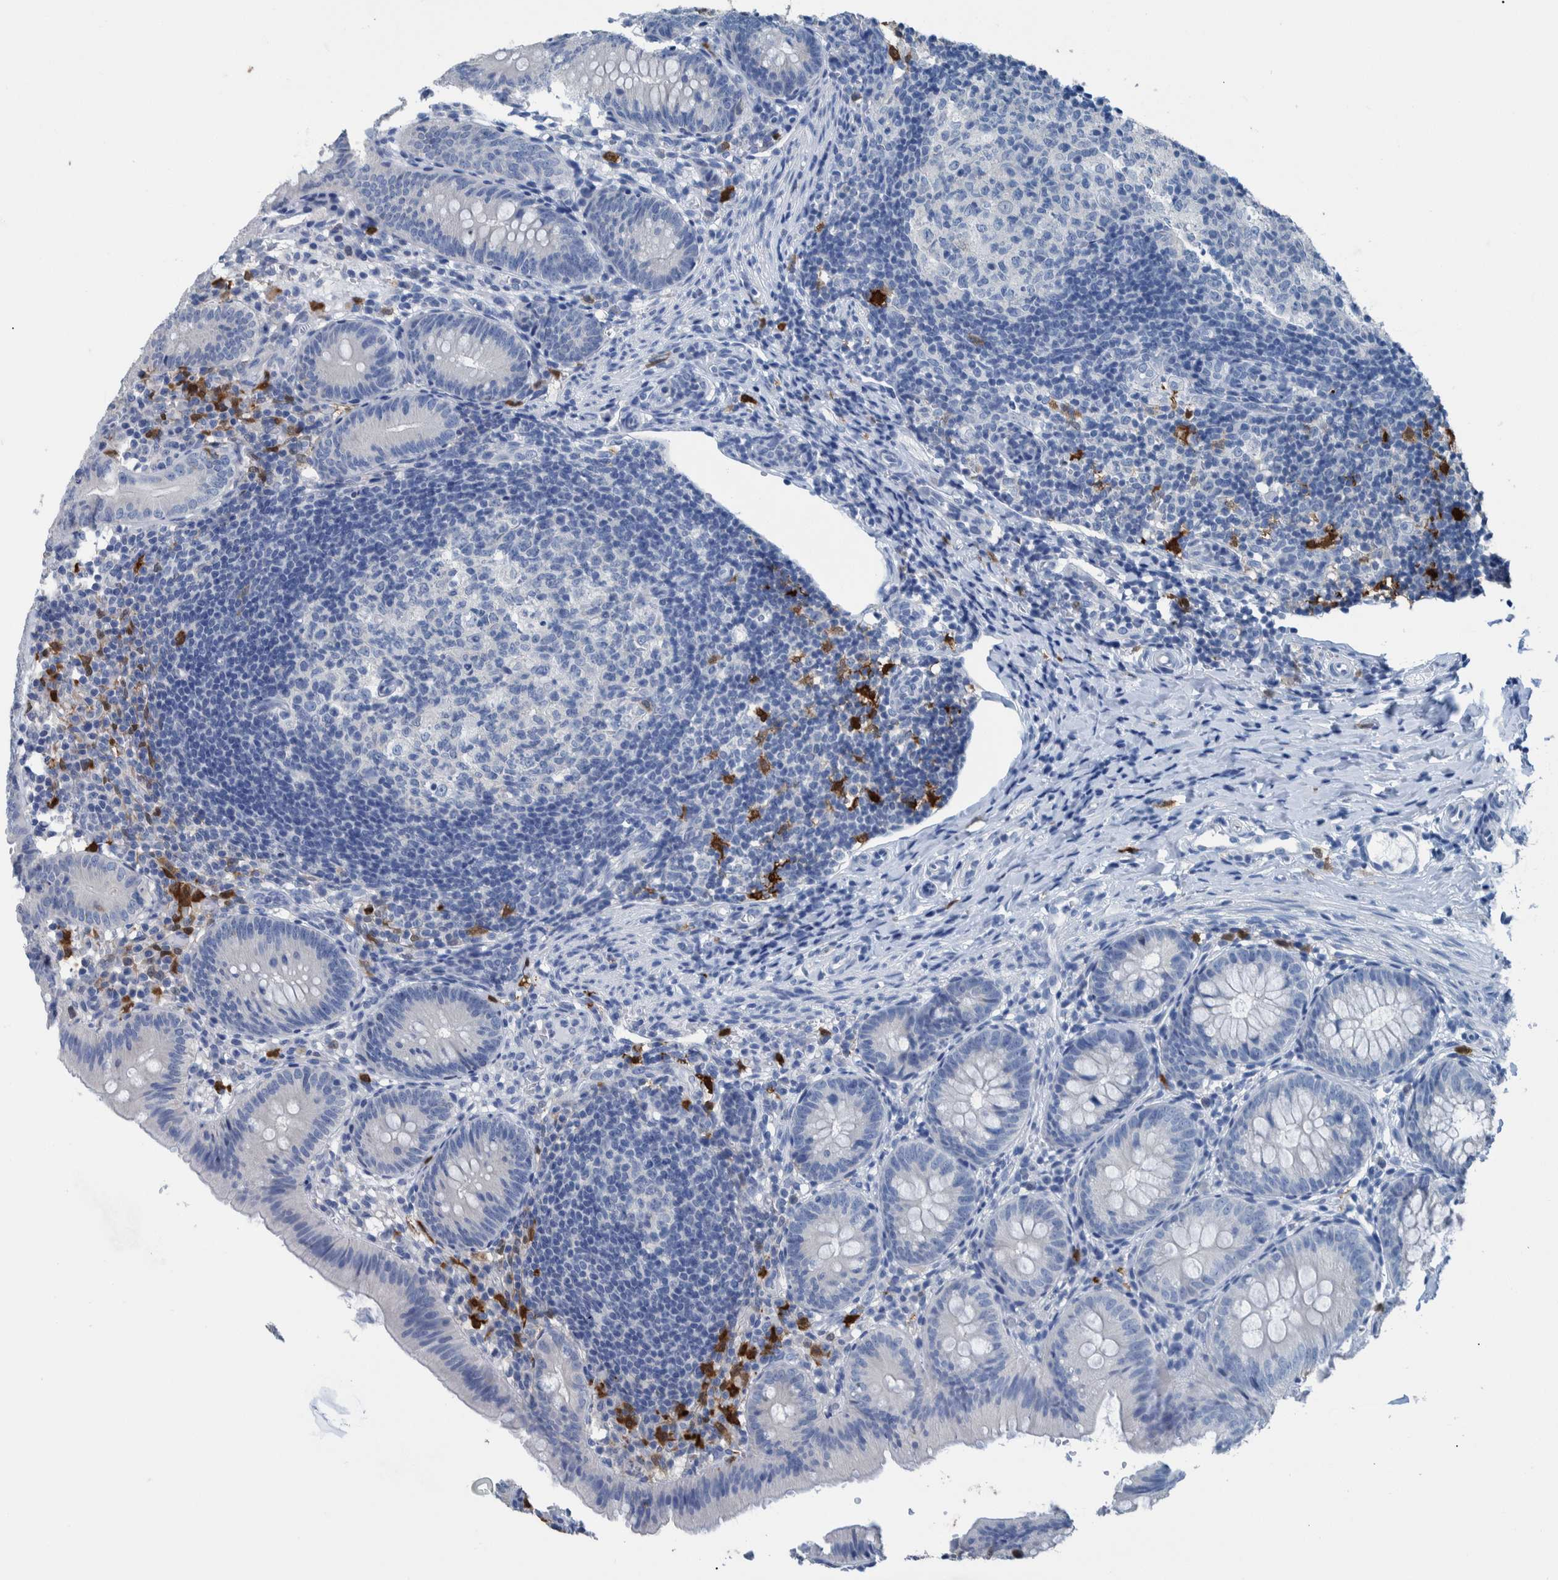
{"staining": {"intensity": "negative", "quantity": "none", "location": "none"}, "tissue": "appendix", "cell_type": "Glandular cells", "image_type": "normal", "snomed": [{"axis": "morphology", "description": "Normal tissue, NOS"}, {"axis": "topography", "description": "Appendix"}], "caption": "This histopathology image is of unremarkable appendix stained with immunohistochemistry to label a protein in brown with the nuclei are counter-stained blue. There is no staining in glandular cells. (Stains: DAB (3,3'-diaminobenzidine) immunohistochemistry (IHC) with hematoxylin counter stain, Microscopy: brightfield microscopy at high magnification).", "gene": "IDO1", "patient": {"sex": "male", "age": 1}}